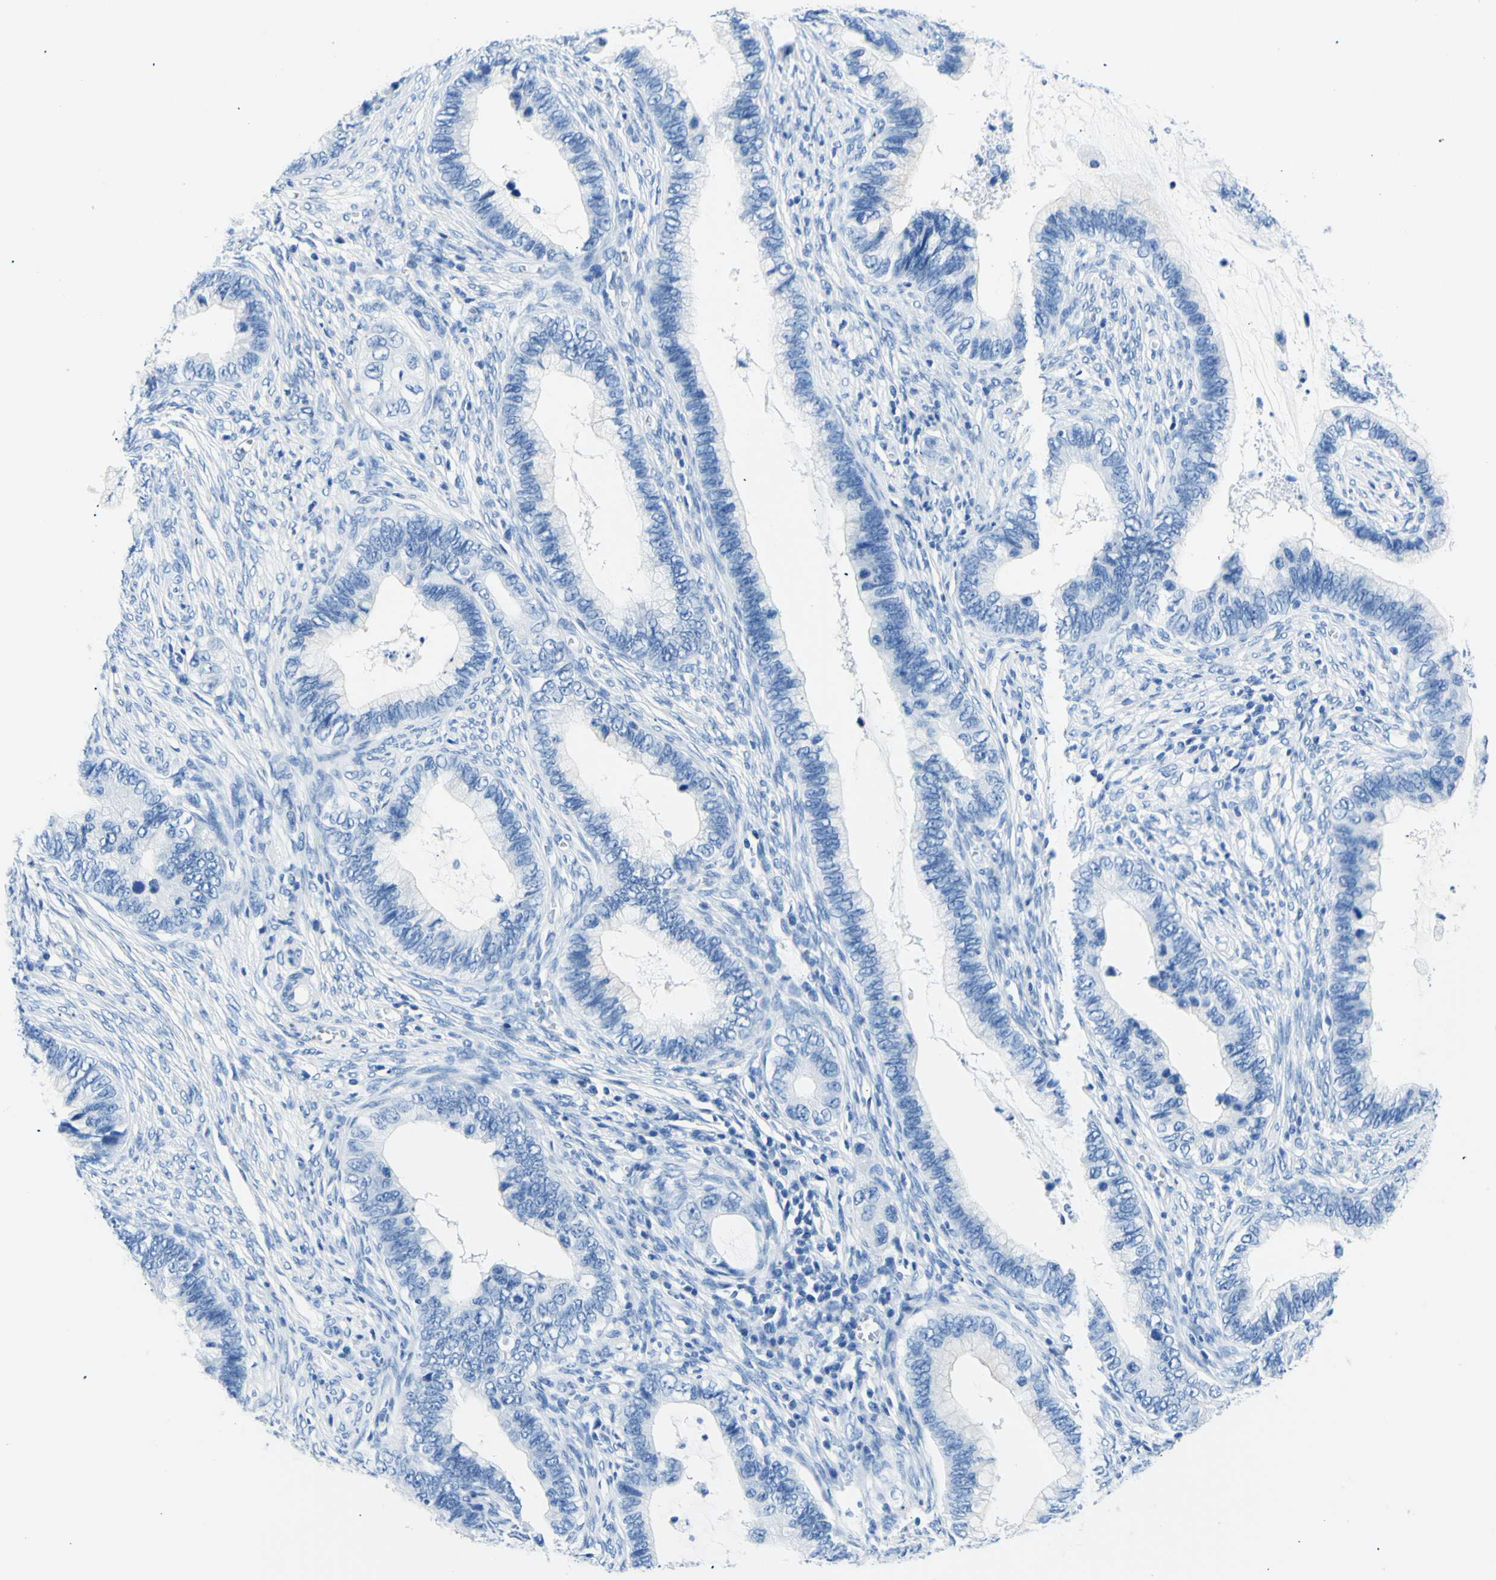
{"staining": {"intensity": "negative", "quantity": "none", "location": "none"}, "tissue": "cervical cancer", "cell_type": "Tumor cells", "image_type": "cancer", "snomed": [{"axis": "morphology", "description": "Adenocarcinoma, NOS"}, {"axis": "topography", "description": "Cervix"}], "caption": "Micrograph shows no significant protein staining in tumor cells of cervical cancer. (Brightfield microscopy of DAB (3,3'-diaminobenzidine) IHC at high magnification).", "gene": "MYH2", "patient": {"sex": "female", "age": 44}}